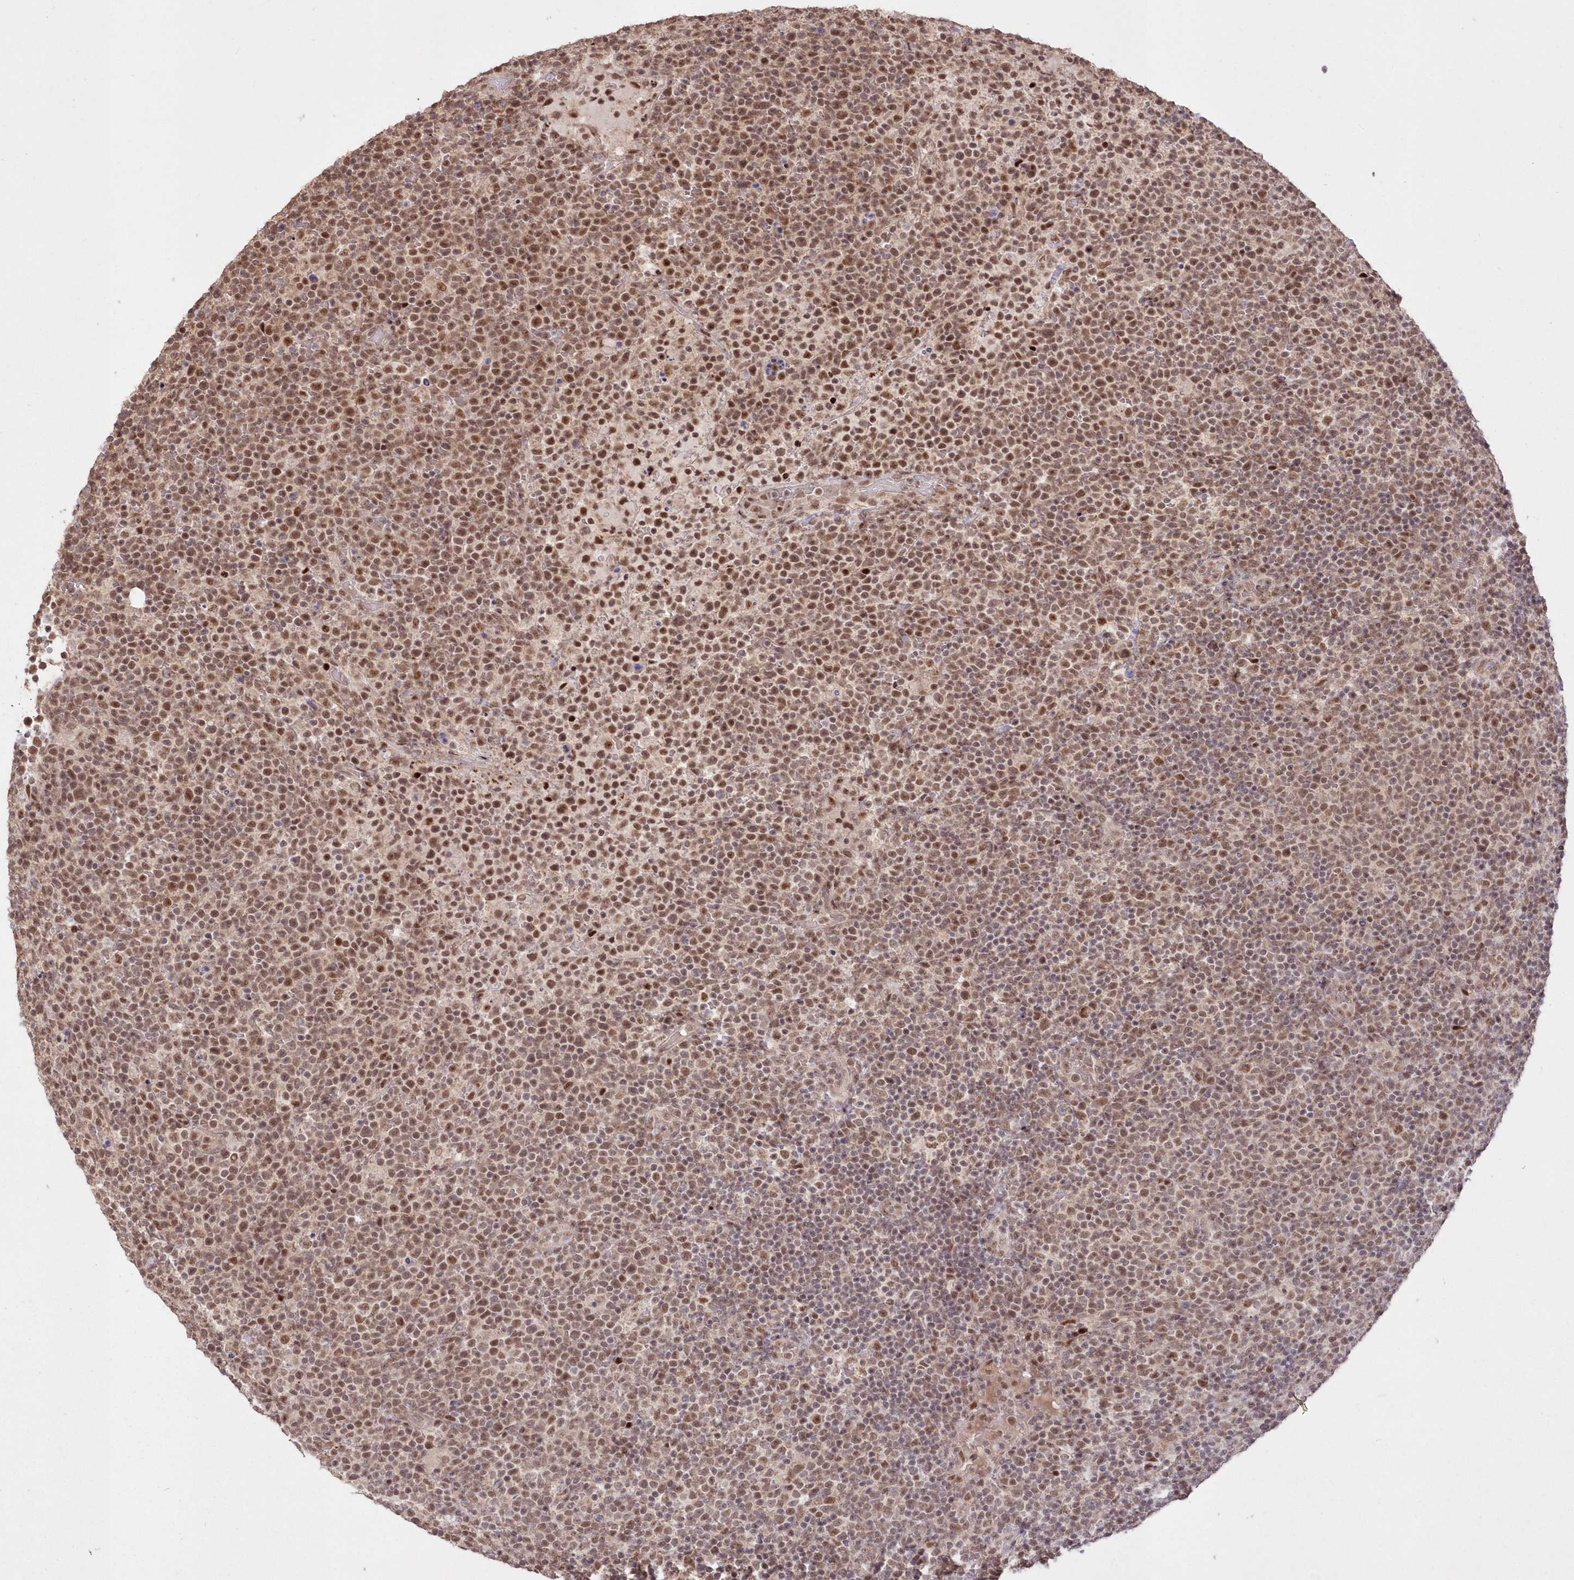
{"staining": {"intensity": "moderate", "quantity": ">75%", "location": "nuclear"}, "tissue": "lymphoma", "cell_type": "Tumor cells", "image_type": "cancer", "snomed": [{"axis": "morphology", "description": "Malignant lymphoma, non-Hodgkin's type, High grade"}, {"axis": "topography", "description": "Lymph node"}], "caption": "Tumor cells reveal medium levels of moderate nuclear expression in about >75% of cells in human lymphoma.", "gene": "WBP1L", "patient": {"sex": "male", "age": 61}}